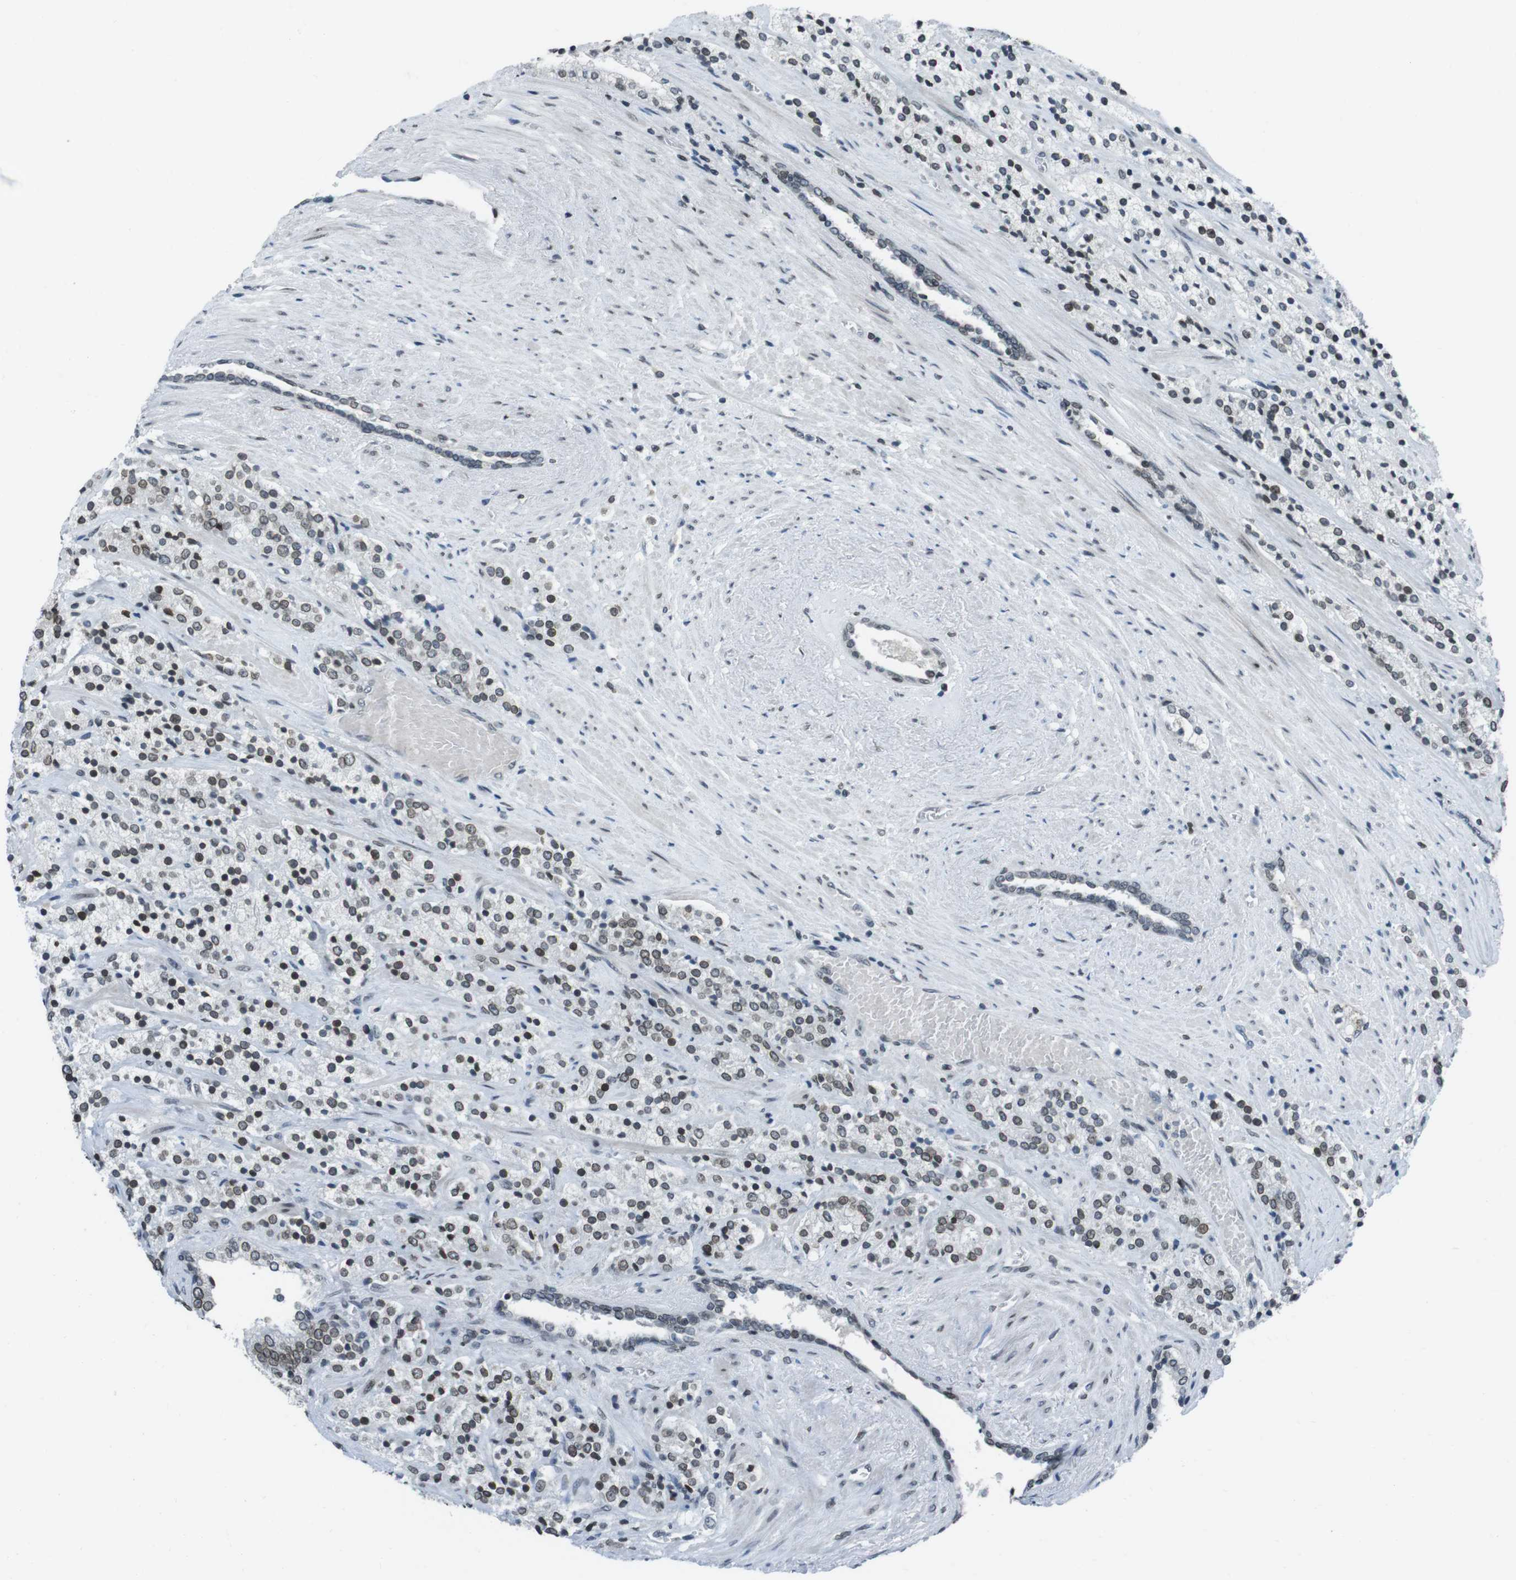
{"staining": {"intensity": "moderate", "quantity": ">75%", "location": "cytoplasmic/membranous,nuclear"}, "tissue": "prostate cancer", "cell_type": "Tumor cells", "image_type": "cancer", "snomed": [{"axis": "morphology", "description": "Adenocarcinoma, High grade"}, {"axis": "topography", "description": "Prostate"}], "caption": "Brown immunohistochemical staining in human prostate cancer (high-grade adenocarcinoma) displays moderate cytoplasmic/membranous and nuclear positivity in about >75% of tumor cells. The protein of interest is stained brown, and the nuclei are stained in blue (DAB (3,3'-diaminobenzidine) IHC with brightfield microscopy, high magnification).", "gene": "MAD1L1", "patient": {"sex": "male", "age": 71}}